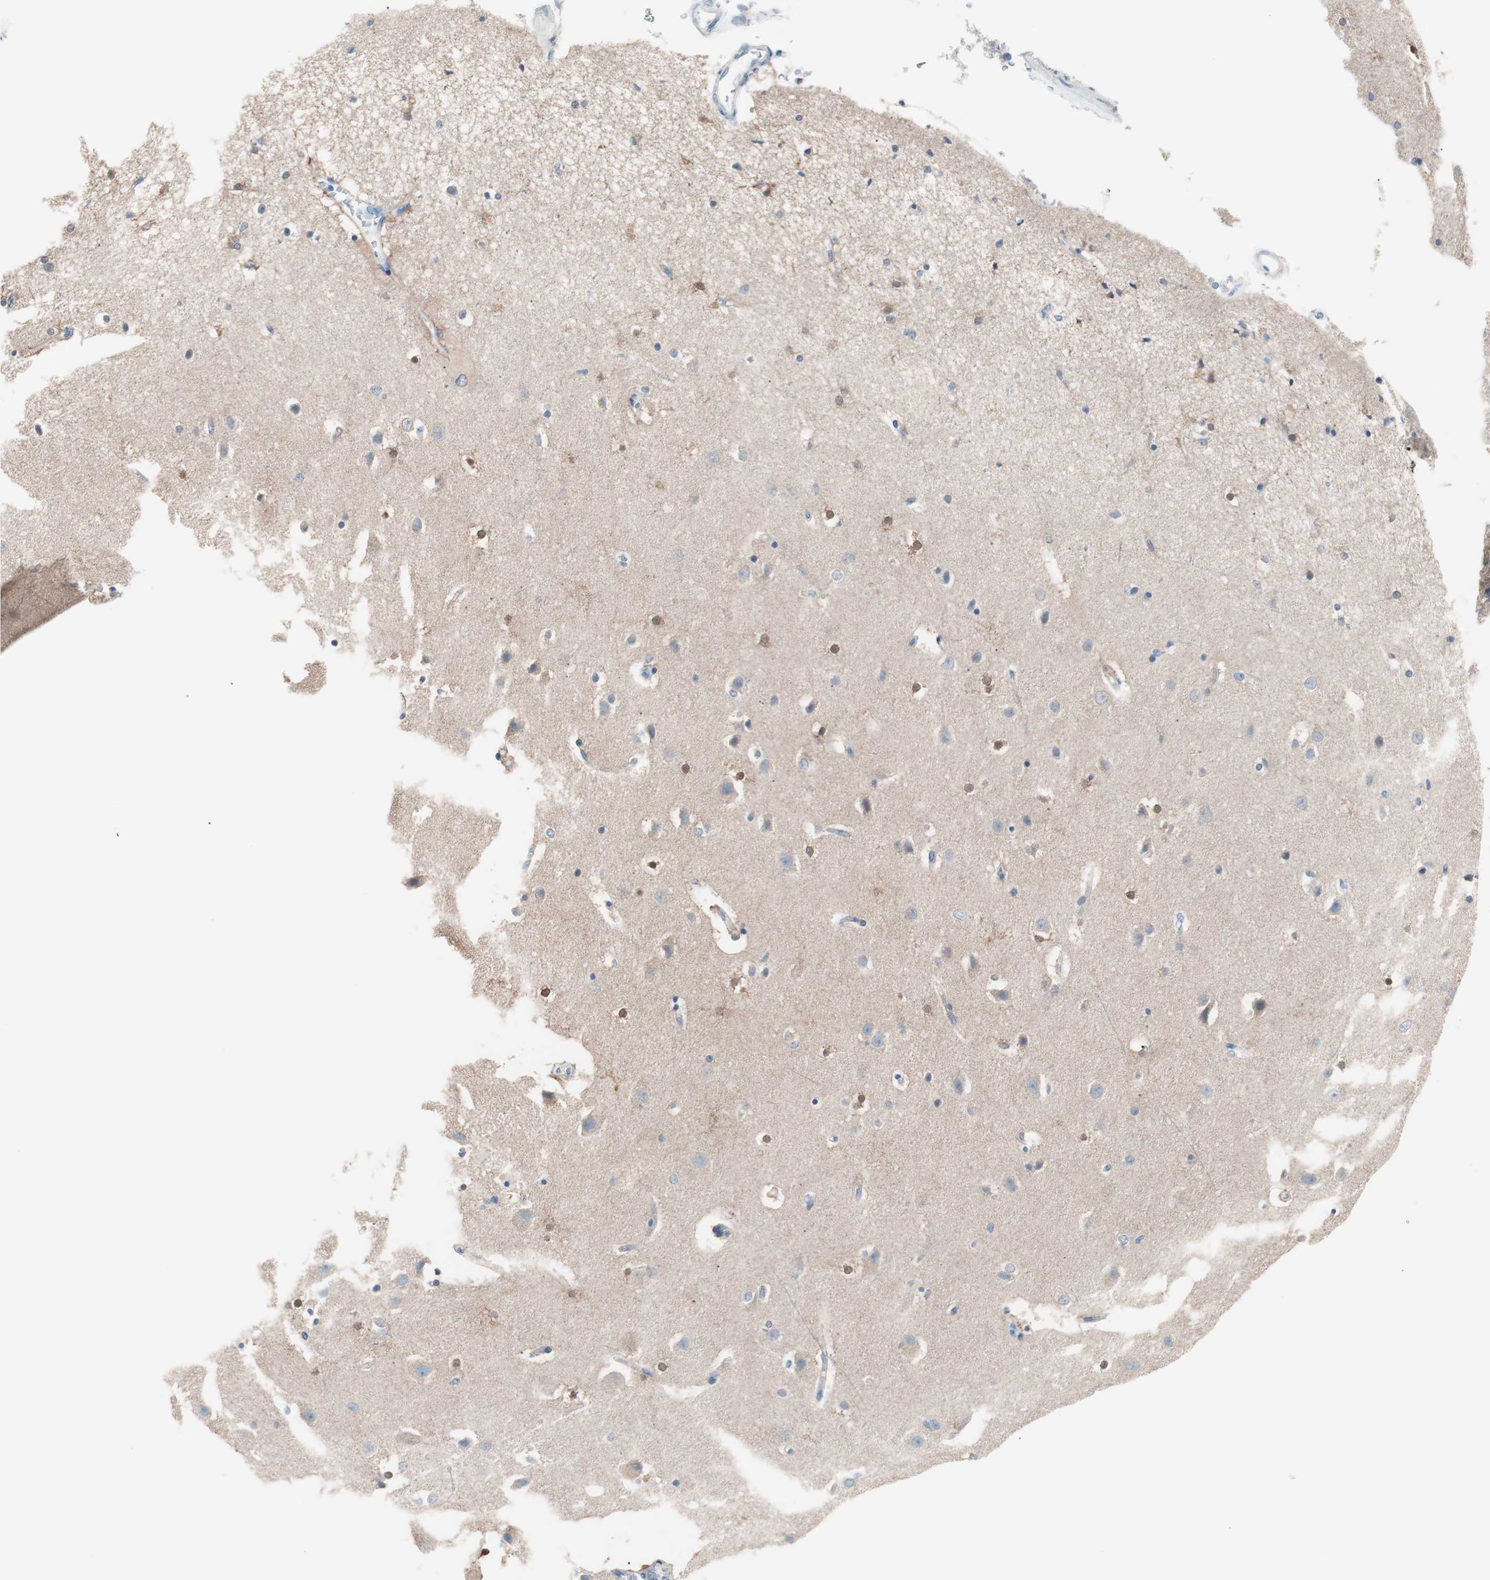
{"staining": {"intensity": "negative", "quantity": "none", "location": "none"}, "tissue": "caudate", "cell_type": "Glial cells", "image_type": "normal", "snomed": [{"axis": "morphology", "description": "Normal tissue, NOS"}, {"axis": "topography", "description": "Lateral ventricle wall"}], "caption": "Immunohistochemistry (IHC) of normal human caudate demonstrates no positivity in glial cells.", "gene": "VIL1", "patient": {"sex": "female", "age": 54}}